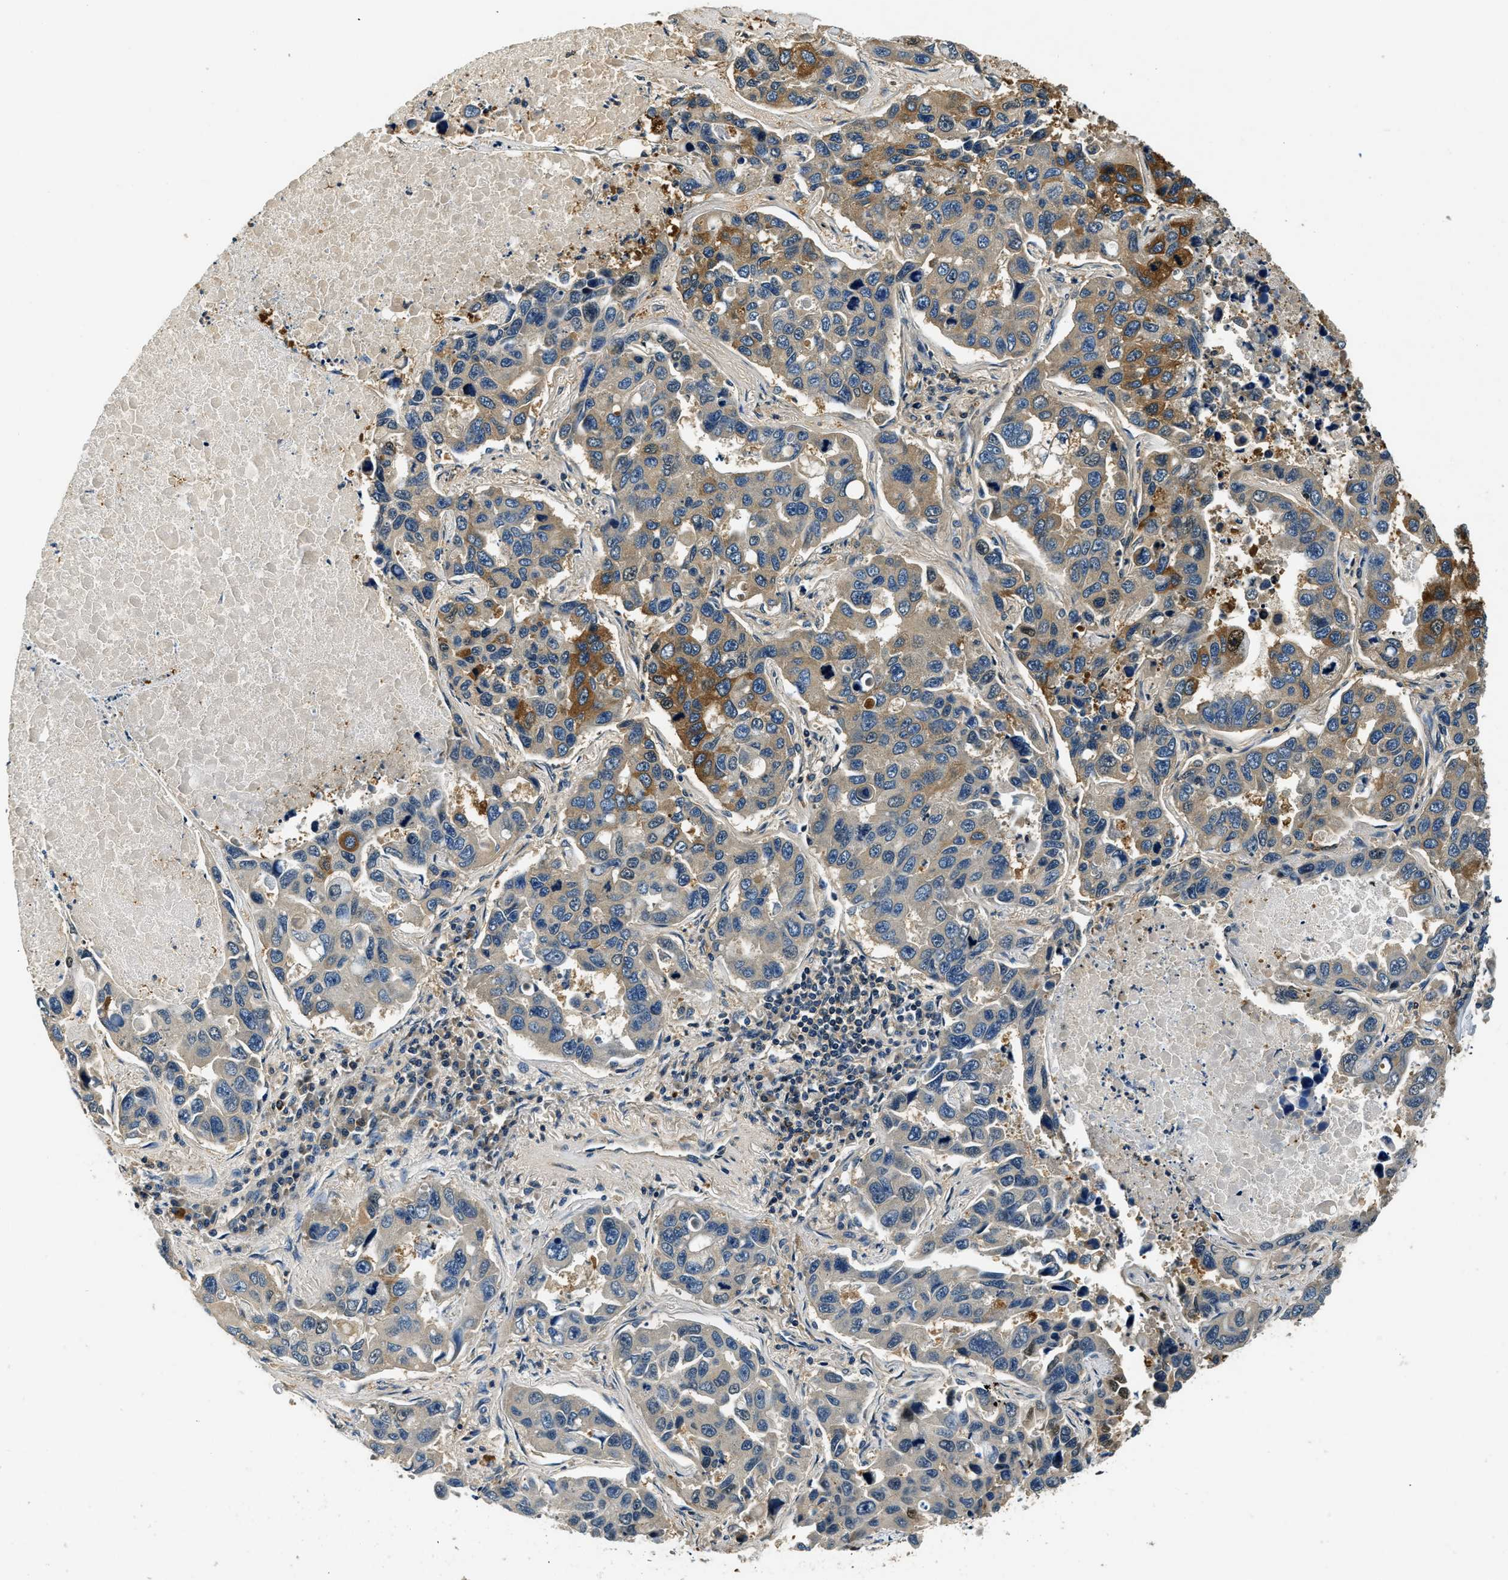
{"staining": {"intensity": "strong", "quantity": "<25%", "location": "cytoplasmic/membranous"}, "tissue": "lung cancer", "cell_type": "Tumor cells", "image_type": "cancer", "snomed": [{"axis": "morphology", "description": "Adenocarcinoma, NOS"}, {"axis": "topography", "description": "Lung"}], "caption": "Immunohistochemical staining of adenocarcinoma (lung) displays medium levels of strong cytoplasmic/membranous protein expression in approximately <25% of tumor cells. Immunohistochemistry (ihc) stains the protein in brown and the nuclei are stained blue.", "gene": "RESF1", "patient": {"sex": "male", "age": 64}}